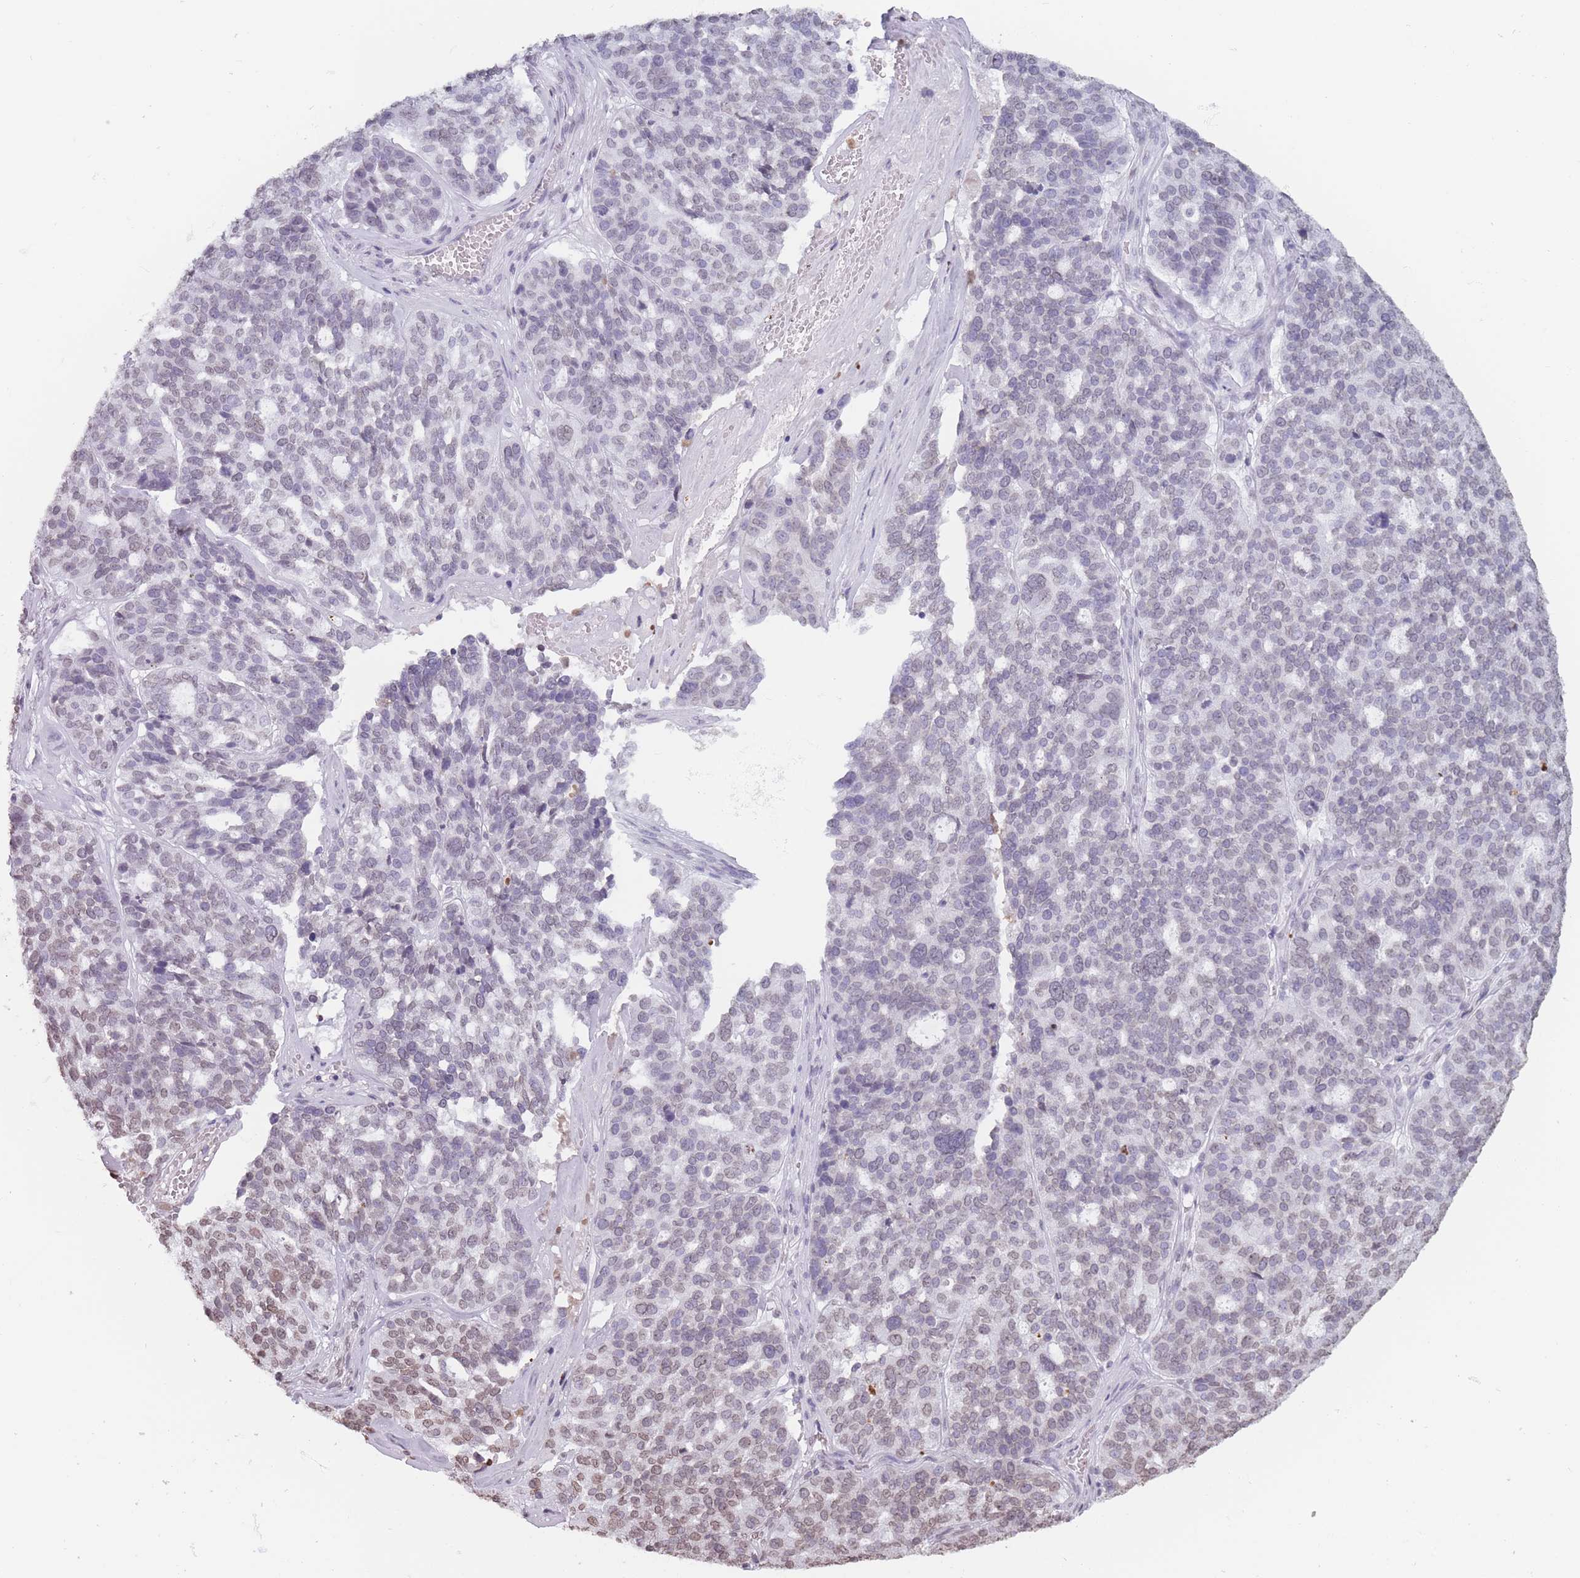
{"staining": {"intensity": "weak", "quantity": "<25%", "location": "nuclear"}, "tissue": "ovarian cancer", "cell_type": "Tumor cells", "image_type": "cancer", "snomed": [{"axis": "morphology", "description": "Cystadenocarcinoma, serous, NOS"}, {"axis": "topography", "description": "Ovary"}], "caption": "Ovarian cancer (serous cystadenocarcinoma) was stained to show a protein in brown. There is no significant positivity in tumor cells. (DAB (3,3'-diaminobenzidine) immunohistochemistry (IHC) with hematoxylin counter stain).", "gene": "RYK", "patient": {"sex": "female", "age": 59}}